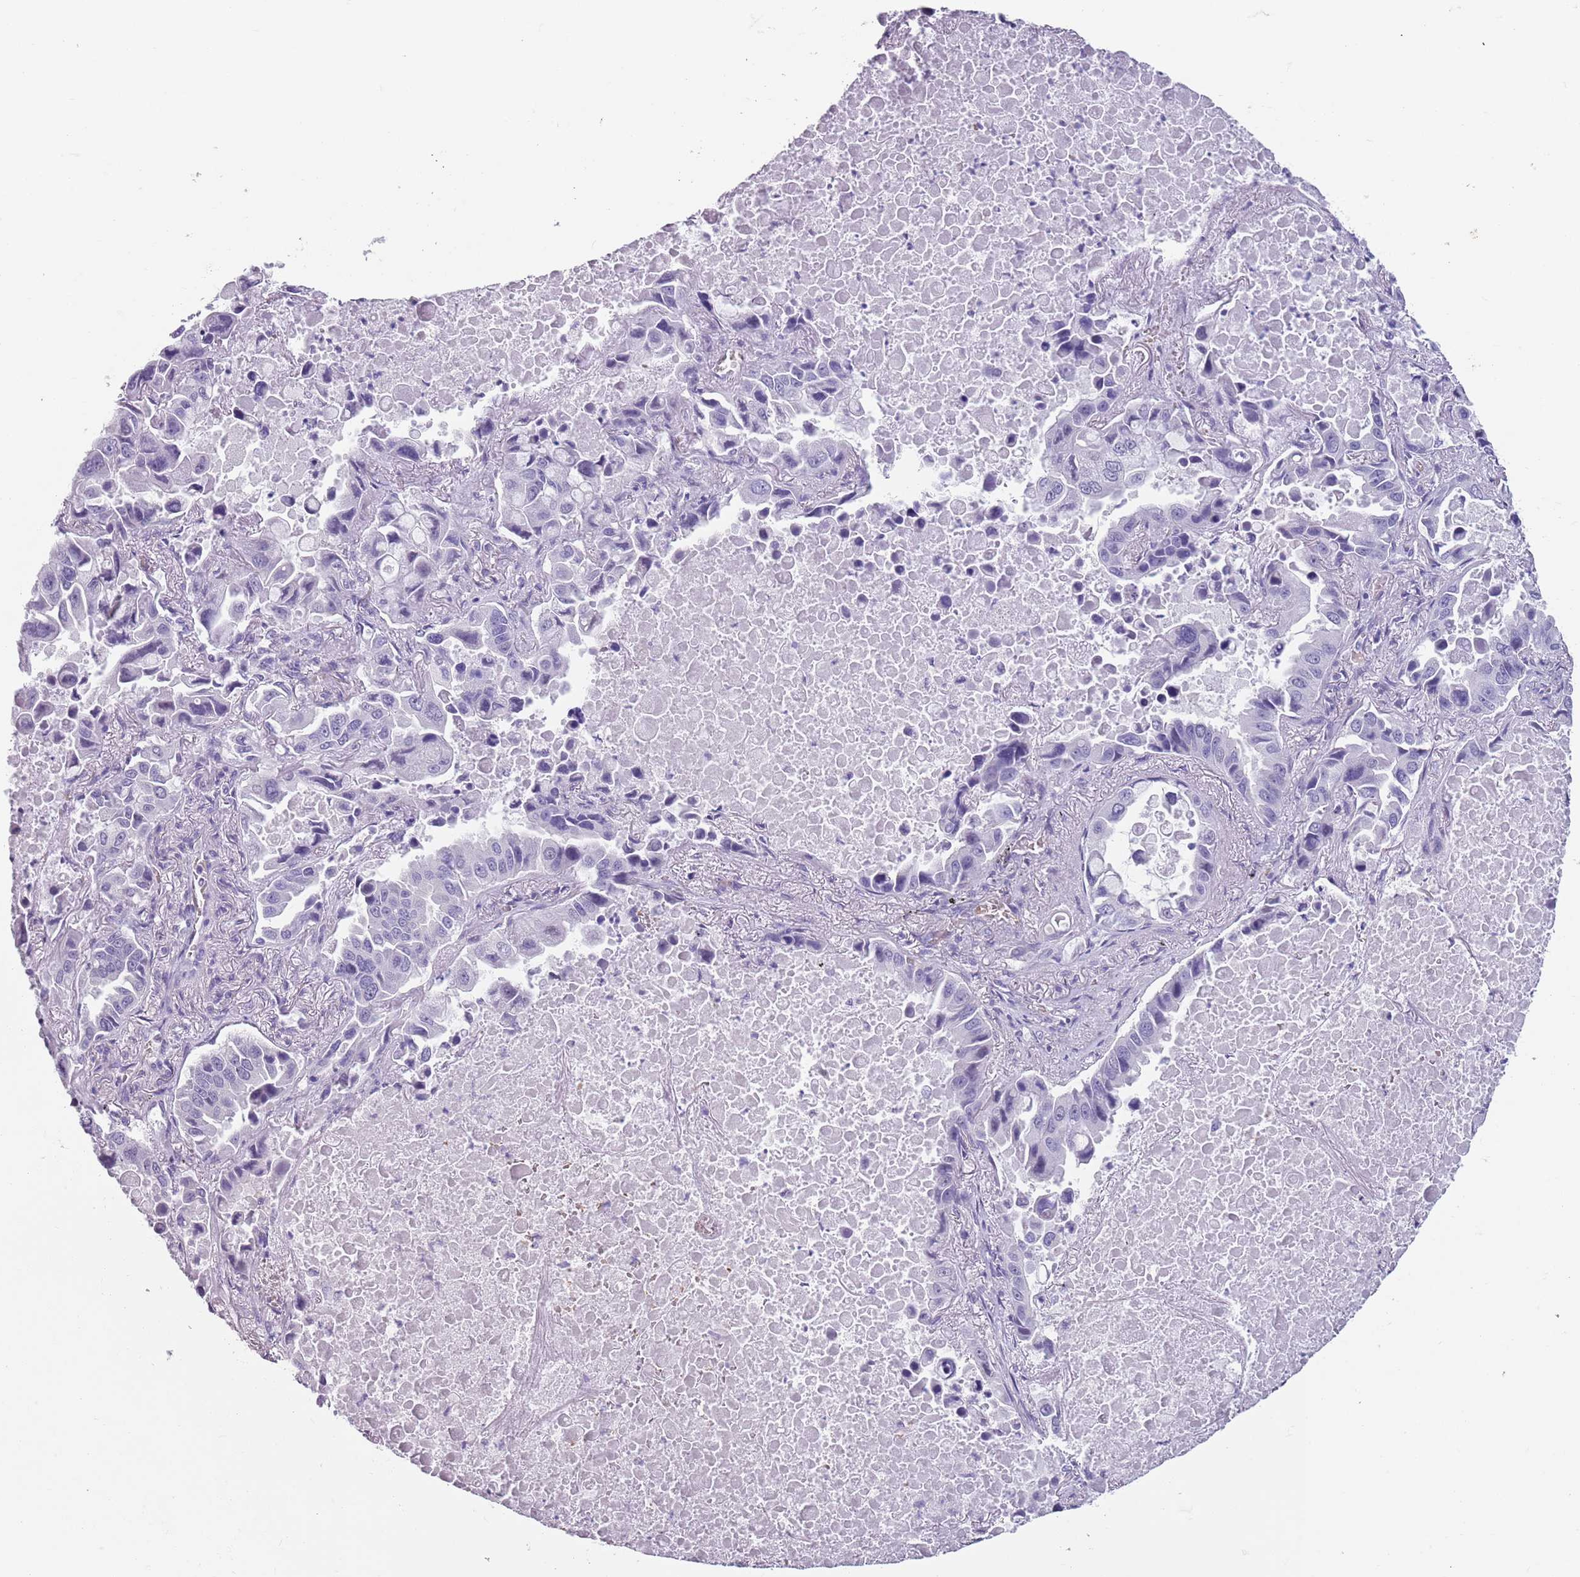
{"staining": {"intensity": "negative", "quantity": "none", "location": "none"}, "tissue": "lung cancer", "cell_type": "Tumor cells", "image_type": "cancer", "snomed": [{"axis": "morphology", "description": "Adenocarcinoma, NOS"}, {"axis": "topography", "description": "Lung"}], "caption": "An immunohistochemistry (IHC) image of lung cancer (adenocarcinoma) is shown. There is no staining in tumor cells of lung cancer (adenocarcinoma).", "gene": "SPESP1", "patient": {"sex": "male", "age": 64}}